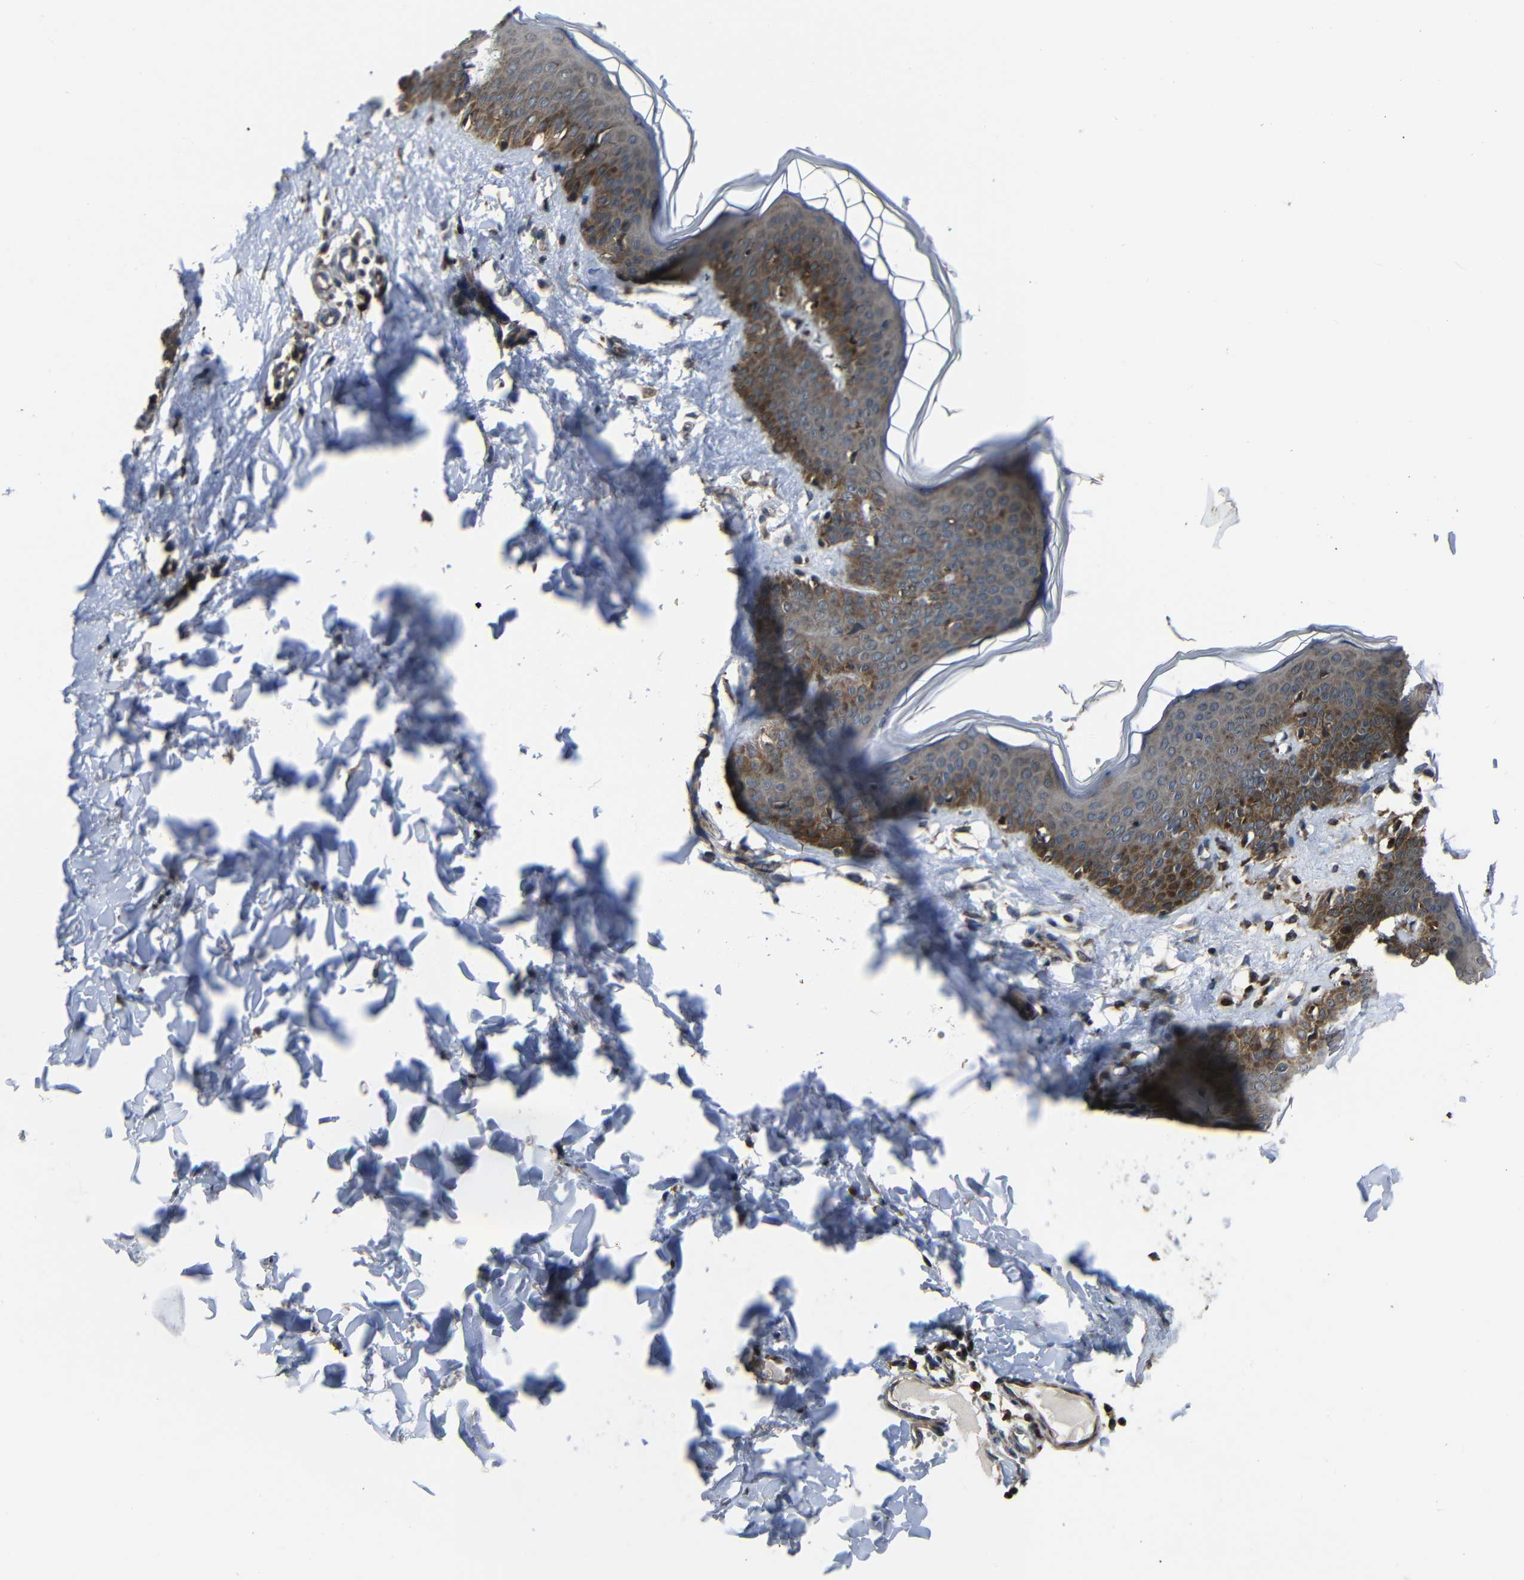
{"staining": {"intensity": "moderate", "quantity": "<25%", "location": "cytoplasmic/membranous"}, "tissue": "skin", "cell_type": "Fibroblasts", "image_type": "normal", "snomed": [{"axis": "morphology", "description": "Normal tissue, NOS"}, {"axis": "topography", "description": "Skin"}], "caption": "The immunohistochemical stain labels moderate cytoplasmic/membranous staining in fibroblasts of normal skin. The protein is shown in brown color, while the nuclei are stained blue.", "gene": "SNN", "patient": {"sex": "female", "age": 17}}